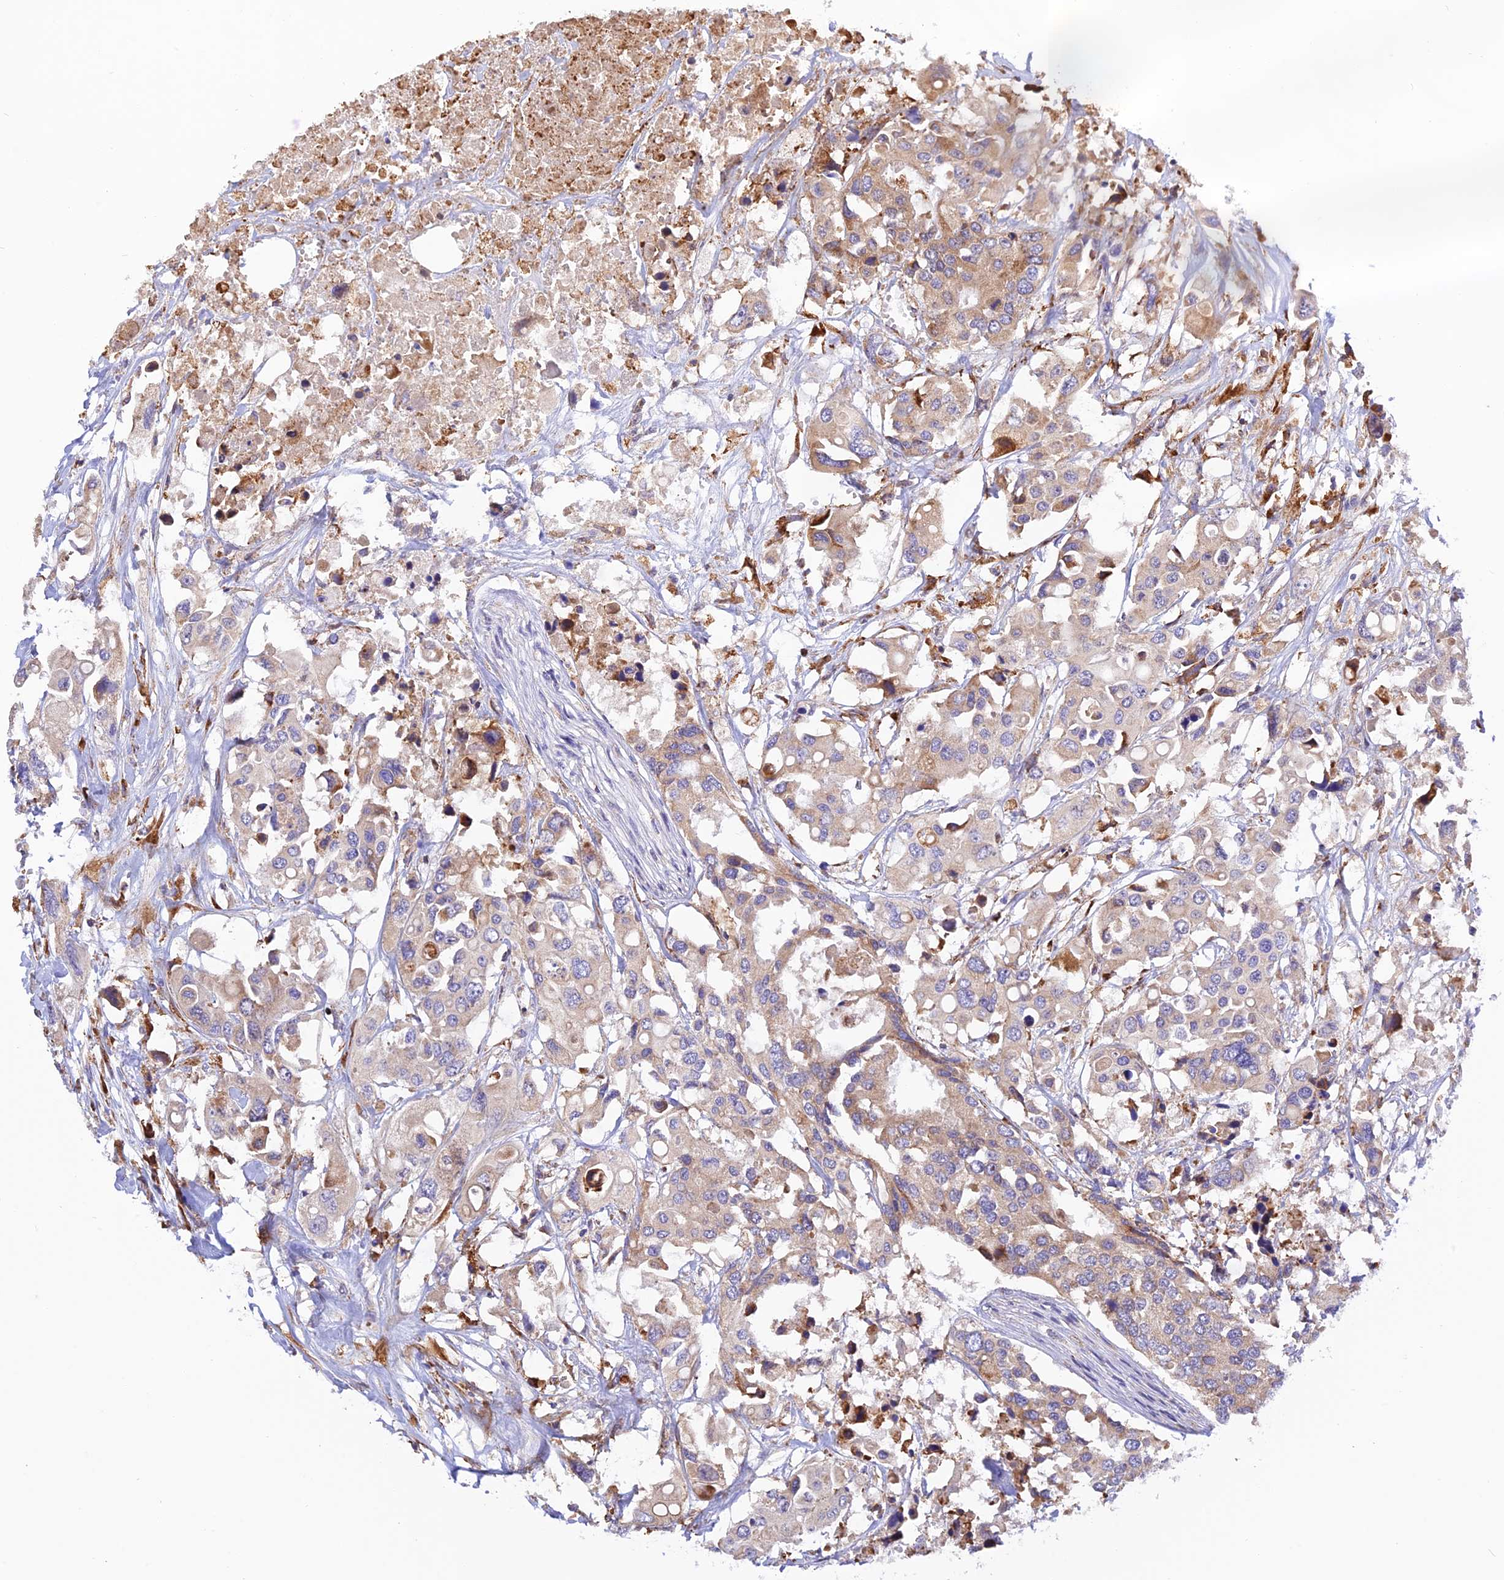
{"staining": {"intensity": "moderate", "quantity": "<25%", "location": "cytoplasmic/membranous"}, "tissue": "colorectal cancer", "cell_type": "Tumor cells", "image_type": "cancer", "snomed": [{"axis": "morphology", "description": "Adenocarcinoma, NOS"}, {"axis": "topography", "description": "Colon"}], "caption": "Immunohistochemistry (IHC) (DAB (3,3'-diaminobenzidine)) staining of human colorectal cancer (adenocarcinoma) reveals moderate cytoplasmic/membranous protein positivity in about <25% of tumor cells.", "gene": "RPL5", "patient": {"sex": "male", "age": 77}}